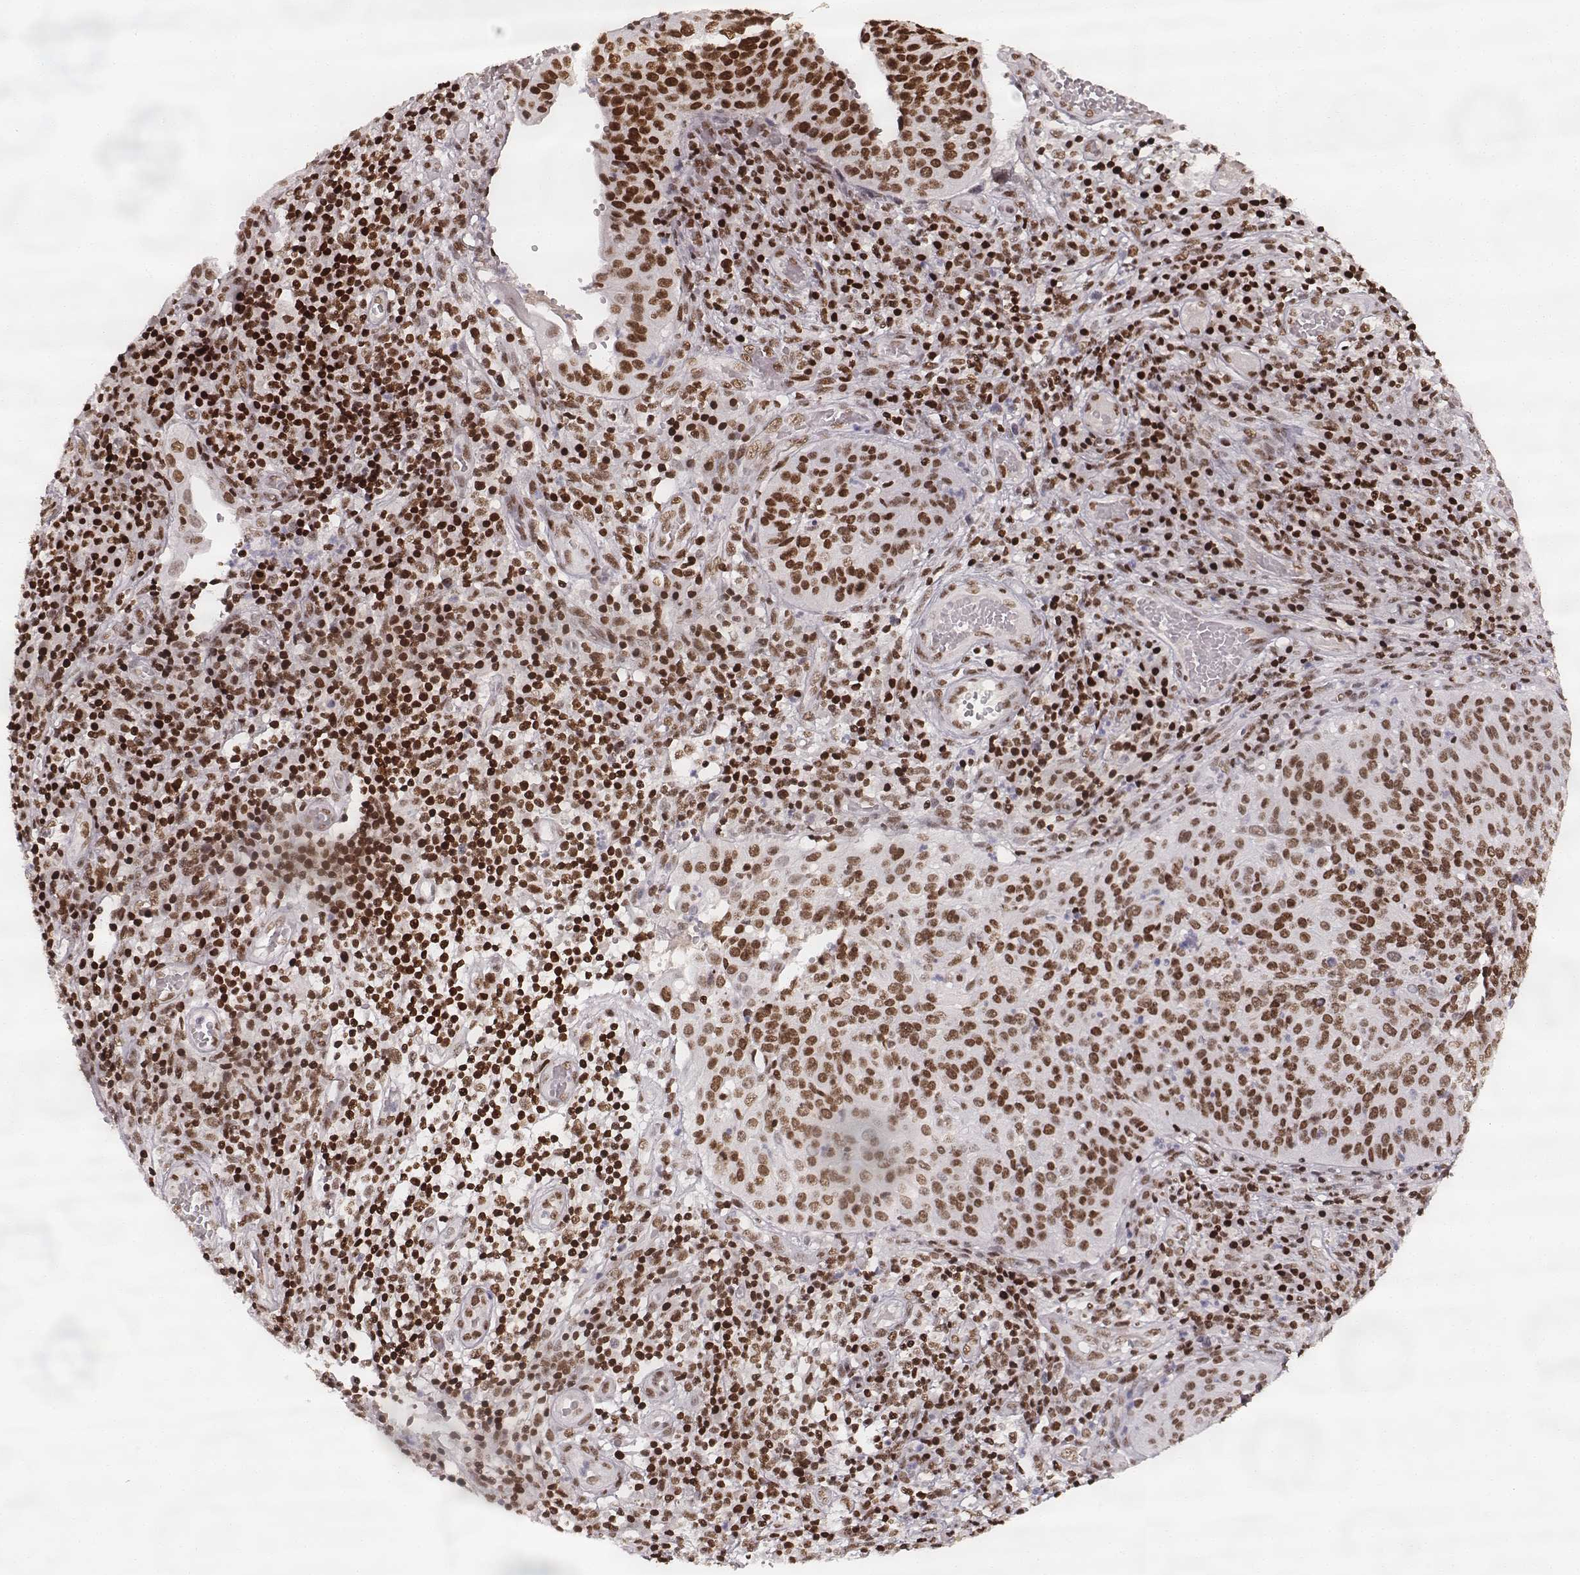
{"staining": {"intensity": "moderate", "quantity": ">75%", "location": "nuclear"}, "tissue": "cervical cancer", "cell_type": "Tumor cells", "image_type": "cancer", "snomed": [{"axis": "morphology", "description": "Squamous cell carcinoma, NOS"}, {"axis": "topography", "description": "Cervix"}], "caption": "Squamous cell carcinoma (cervical) stained with DAB (3,3'-diaminobenzidine) immunohistochemistry (IHC) shows medium levels of moderate nuclear positivity in about >75% of tumor cells.", "gene": "PARP1", "patient": {"sex": "female", "age": 39}}